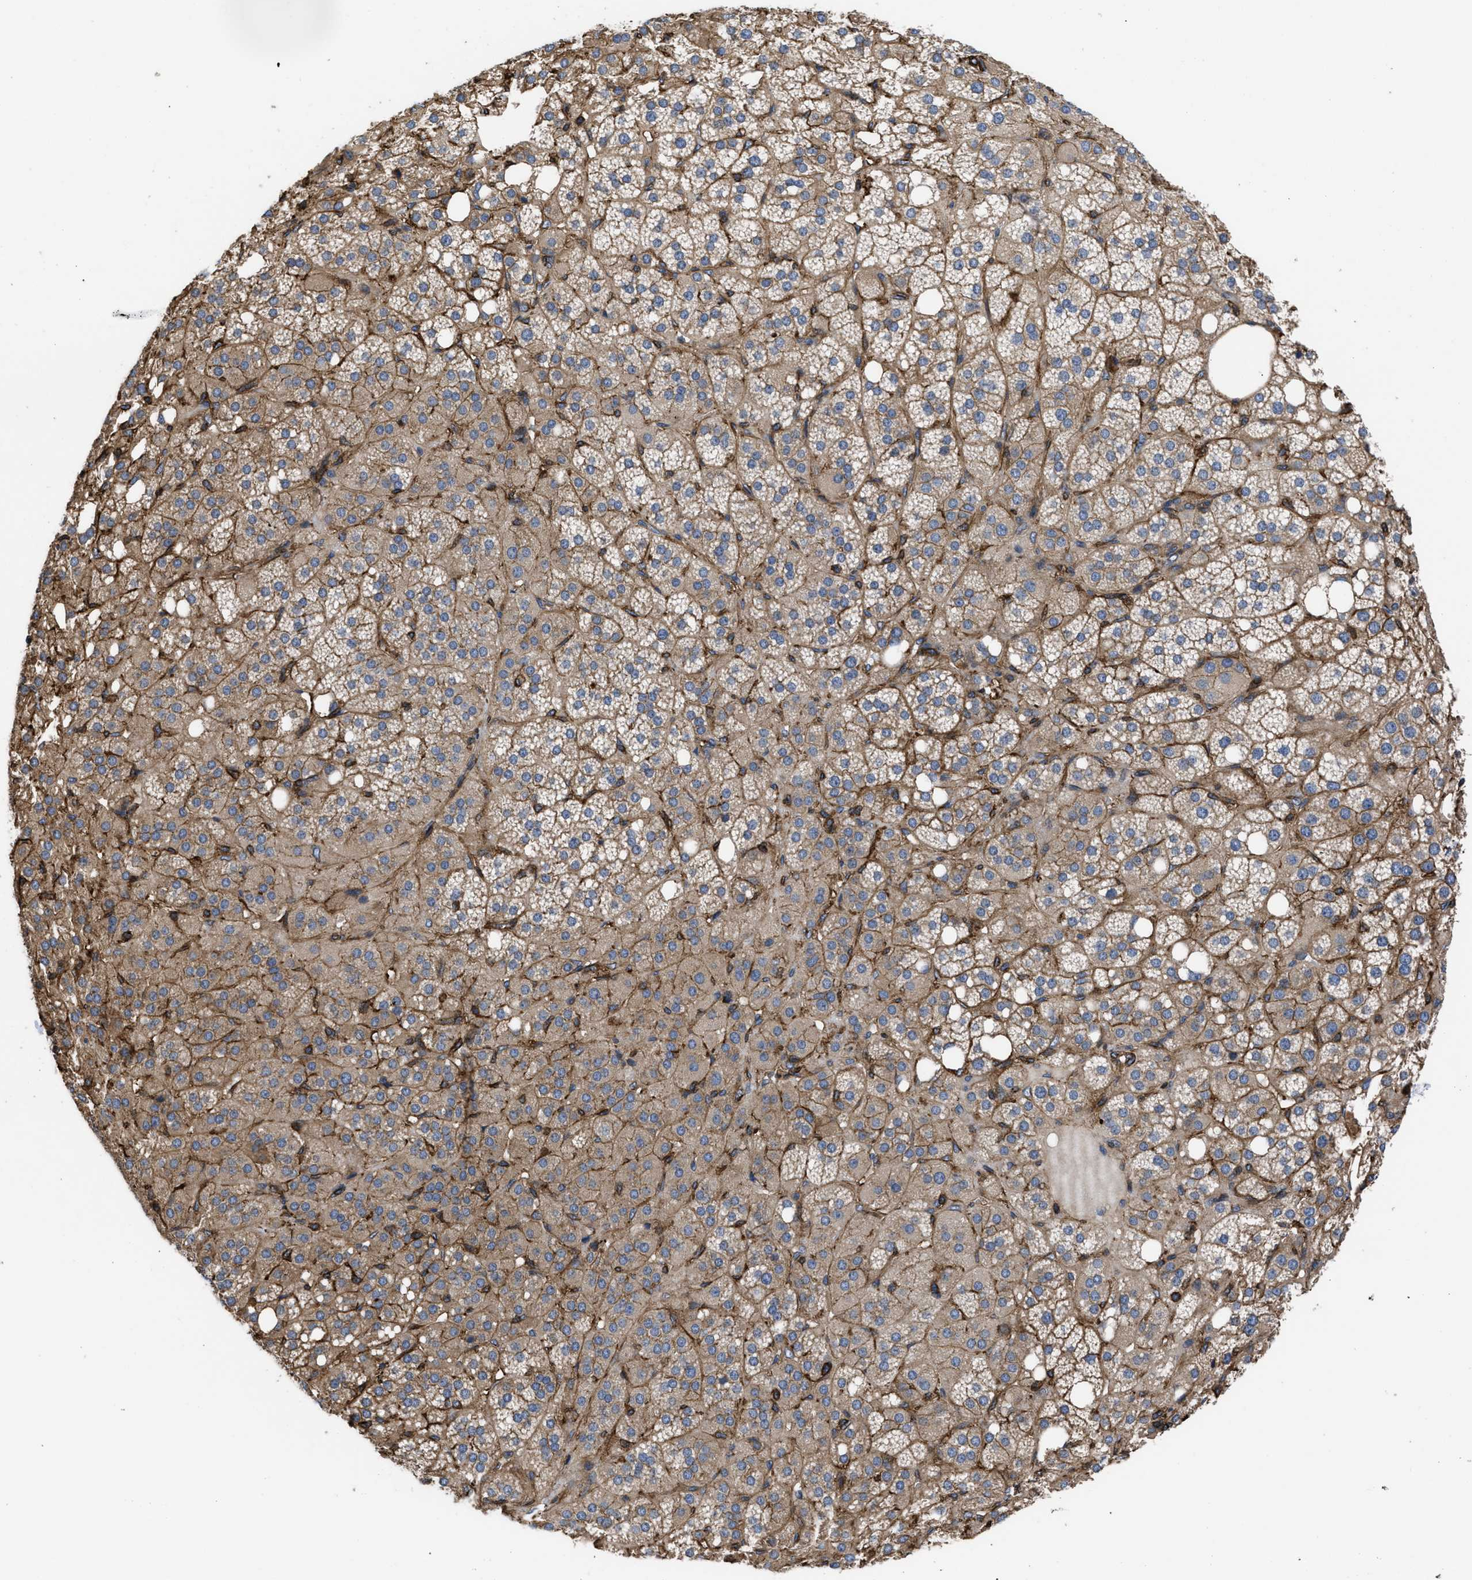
{"staining": {"intensity": "moderate", "quantity": ">75%", "location": "cytoplasmic/membranous"}, "tissue": "adrenal gland", "cell_type": "Glandular cells", "image_type": "normal", "snomed": [{"axis": "morphology", "description": "Normal tissue, NOS"}, {"axis": "topography", "description": "Adrenal gland"}], "caption": "Protein staining exhibits moderate cytoplasmic/membranous staining in about >75% of glandular cells in benign adrenal gland. Using DAB (brown) and hematoxylin (blue) stains, captured at high magnification using brightfield microscopy.", "gene": "SCUBE2", "patient": {"sex": "female", "age": 59}}